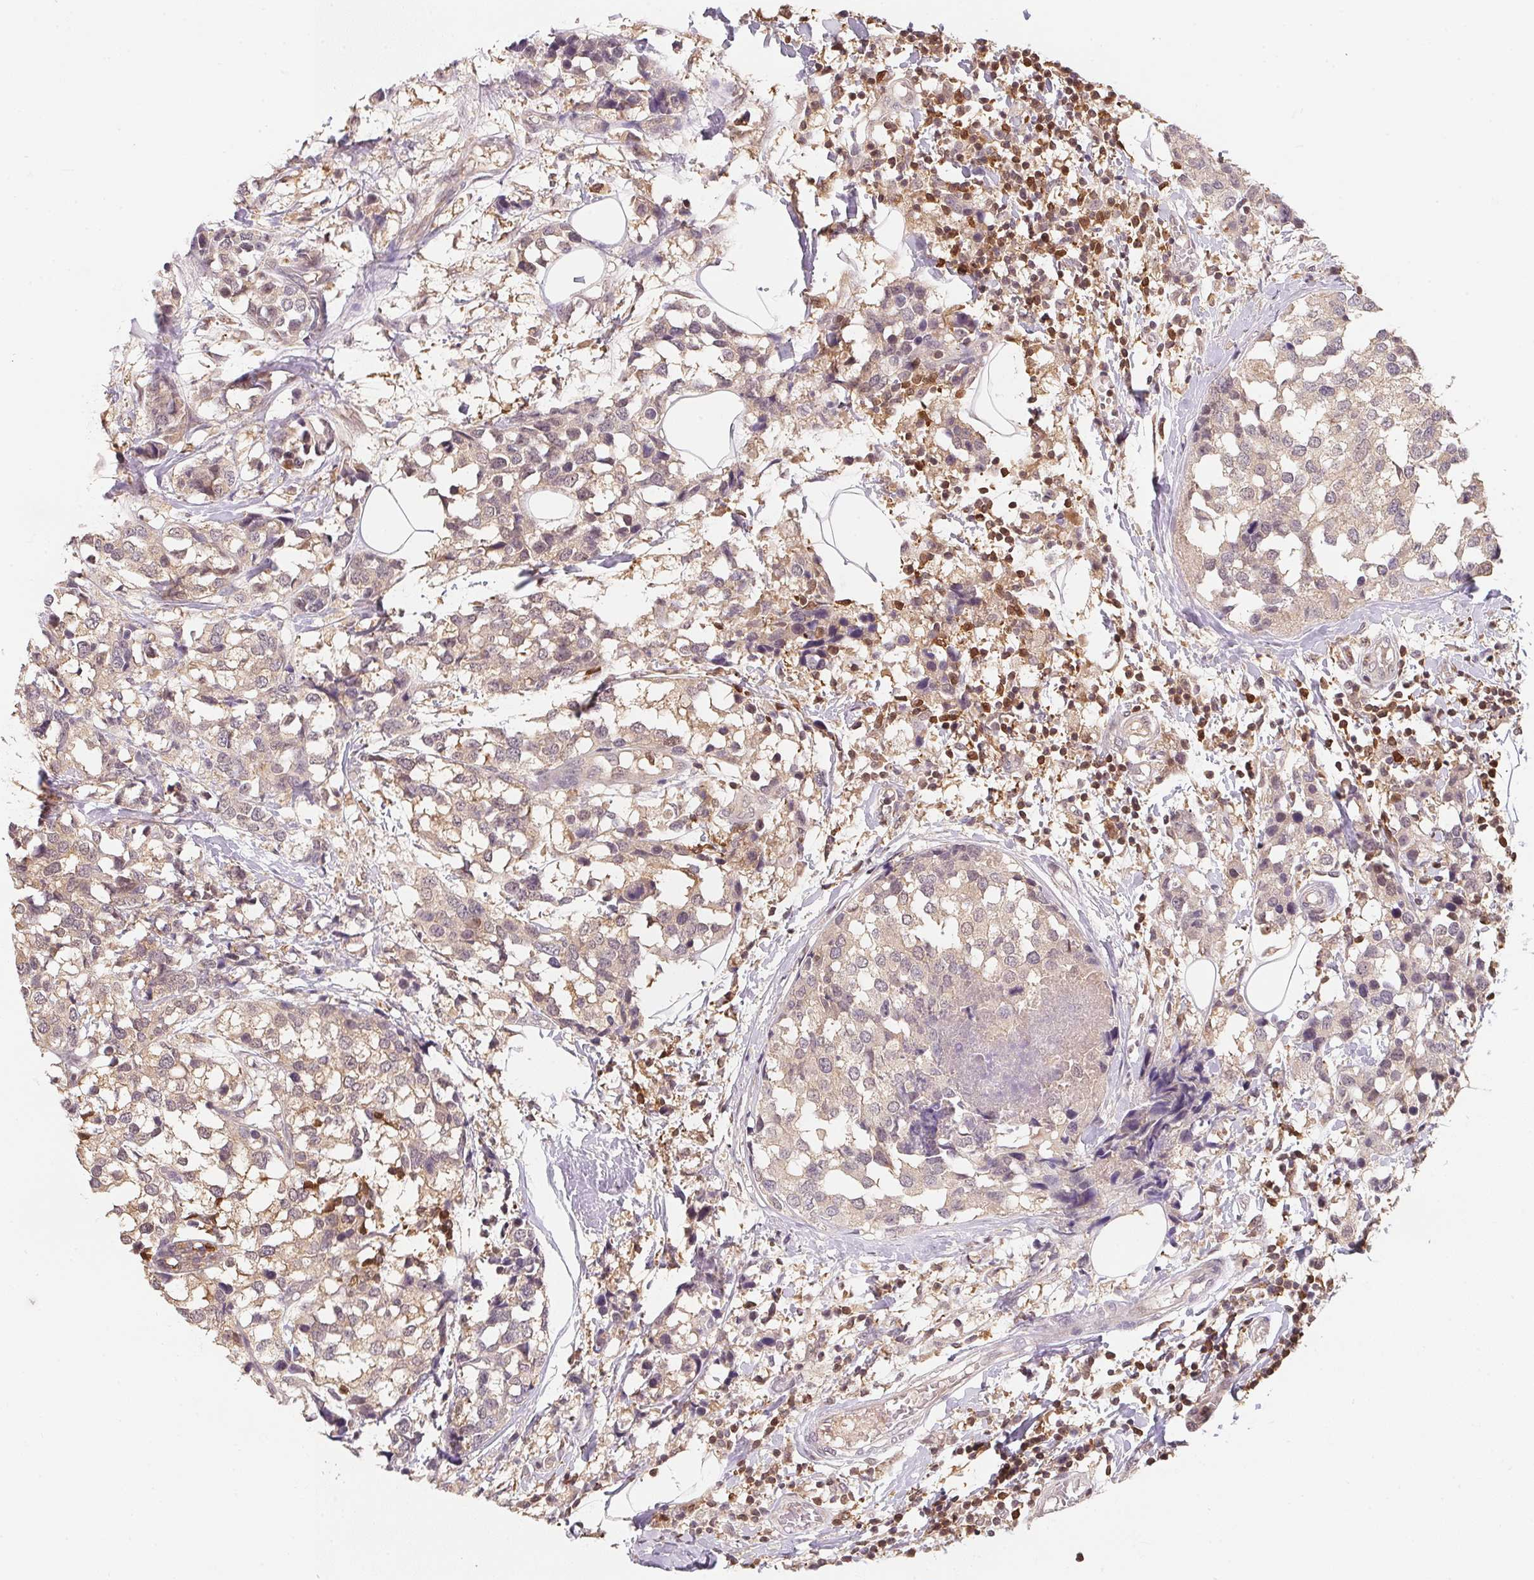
{"staining": {"intensity": "weak", "quantity": "25%-75%", "location": "cytoplasmic/membranous"}, "tissue": "breast cancer", "cell_type": "Tumor cells", "image_type": "cancer", "snomed": [{"axis": "morphology", "description": "Lobular carcinoma"}, {"axis": "topography", "description": "Breast"}], "caption": "Breast lobular carcinoma was stained to show a protein in brown. There is low levels of weak cytoplasmic/membranous staining in approximately 25%-75% of tumor cells.", "gene": "ANKRD13A", "patient": {"sex": "female", "age": 59}}